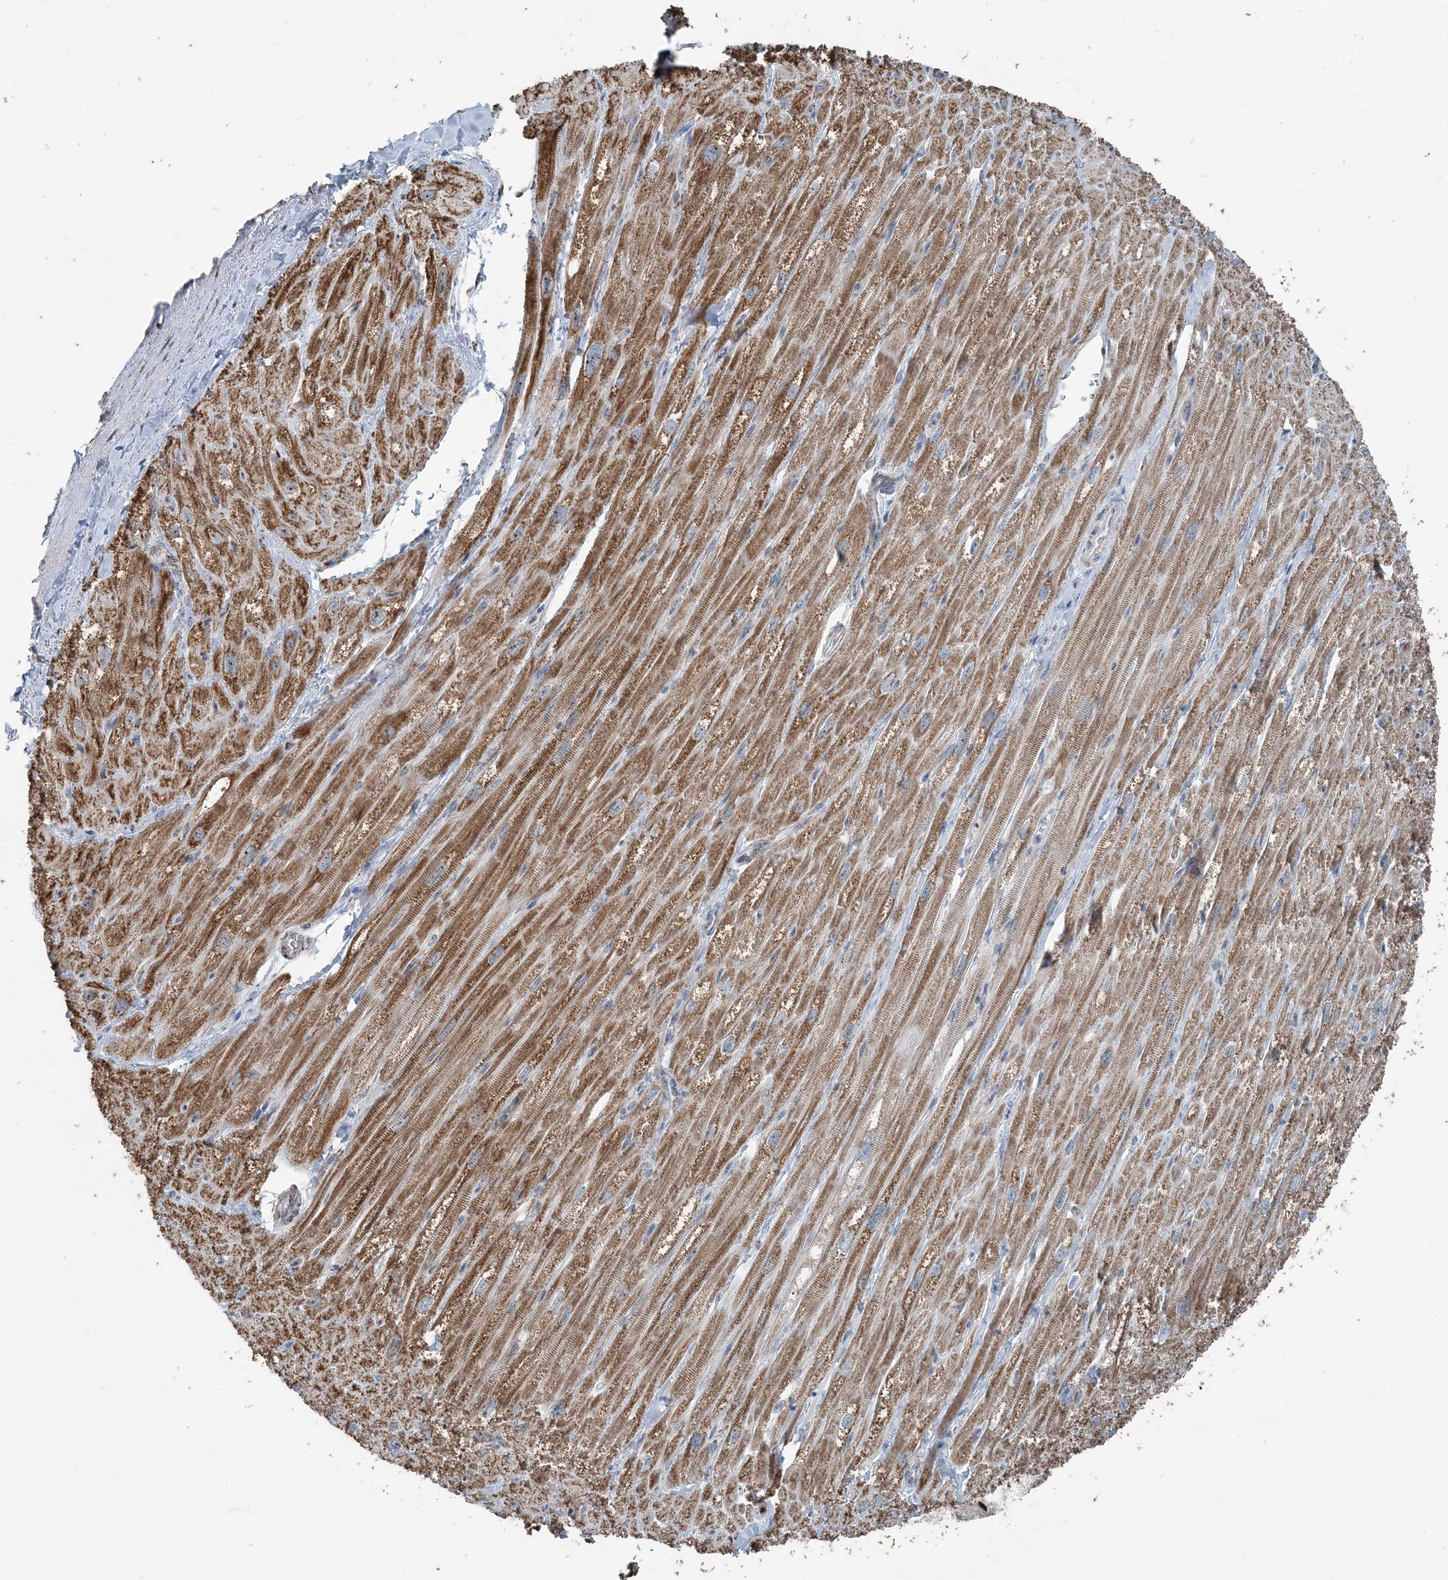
{"staining": {"intensity": "strong", "quantity": ">75%", "location": "cytoplasmic/membranous"}, "tissue": "heart muscle", "cell_type": "Cardiomyocytes", "image_type": "normal", "snomed": [{"axis": "morphology", "description": "Normal tissue, NOS"}, {"axis": "topography", "description": "Heart"}], "caption": "IHC photomicrograph of benign heart muscle: heart muscle stained using immunohistochemistry (IHC) displays high levels of strong protein expression localized specifically in the cytoplasmic/membranous of cardiomyocytes, appearing as a cytoplasmic/membranous brown color.", "gene": "SUCLG1", "patient": {"sex": "male", "age": 50}}